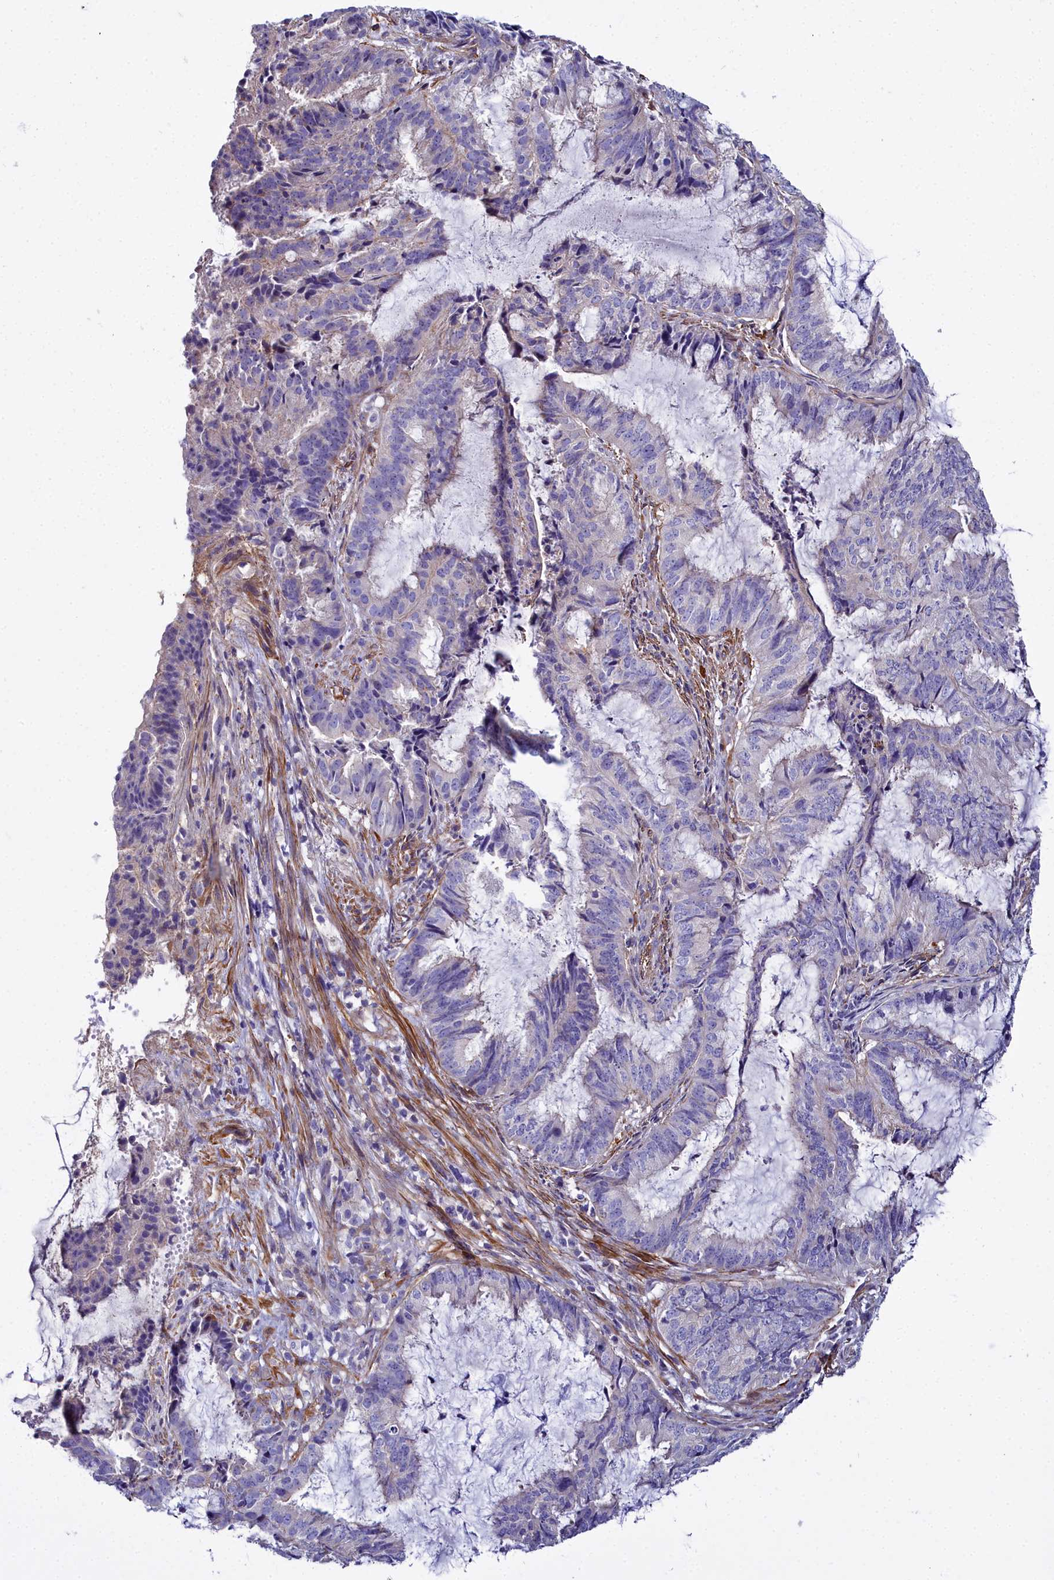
{"staining": {"intensity": "negative", "quantity": "none", "location": "none"}, "tissue": "endometrial cancer", "cell_type": "Tumor cells", "image_type": "cancer", "snomed": [{"axis": "morphology", "description": "Adenocarcinoma, NOS"}, {"axis": "topography", "description": "Endometrium"}], "caption": "High power microscopy micrograph of an IHC histopathology image of adenocarcinoma (endometrial), revealing no significant expression in tumor cells.", "gene": "FADS3", "patient": {"sex": "female", "age": 51}}